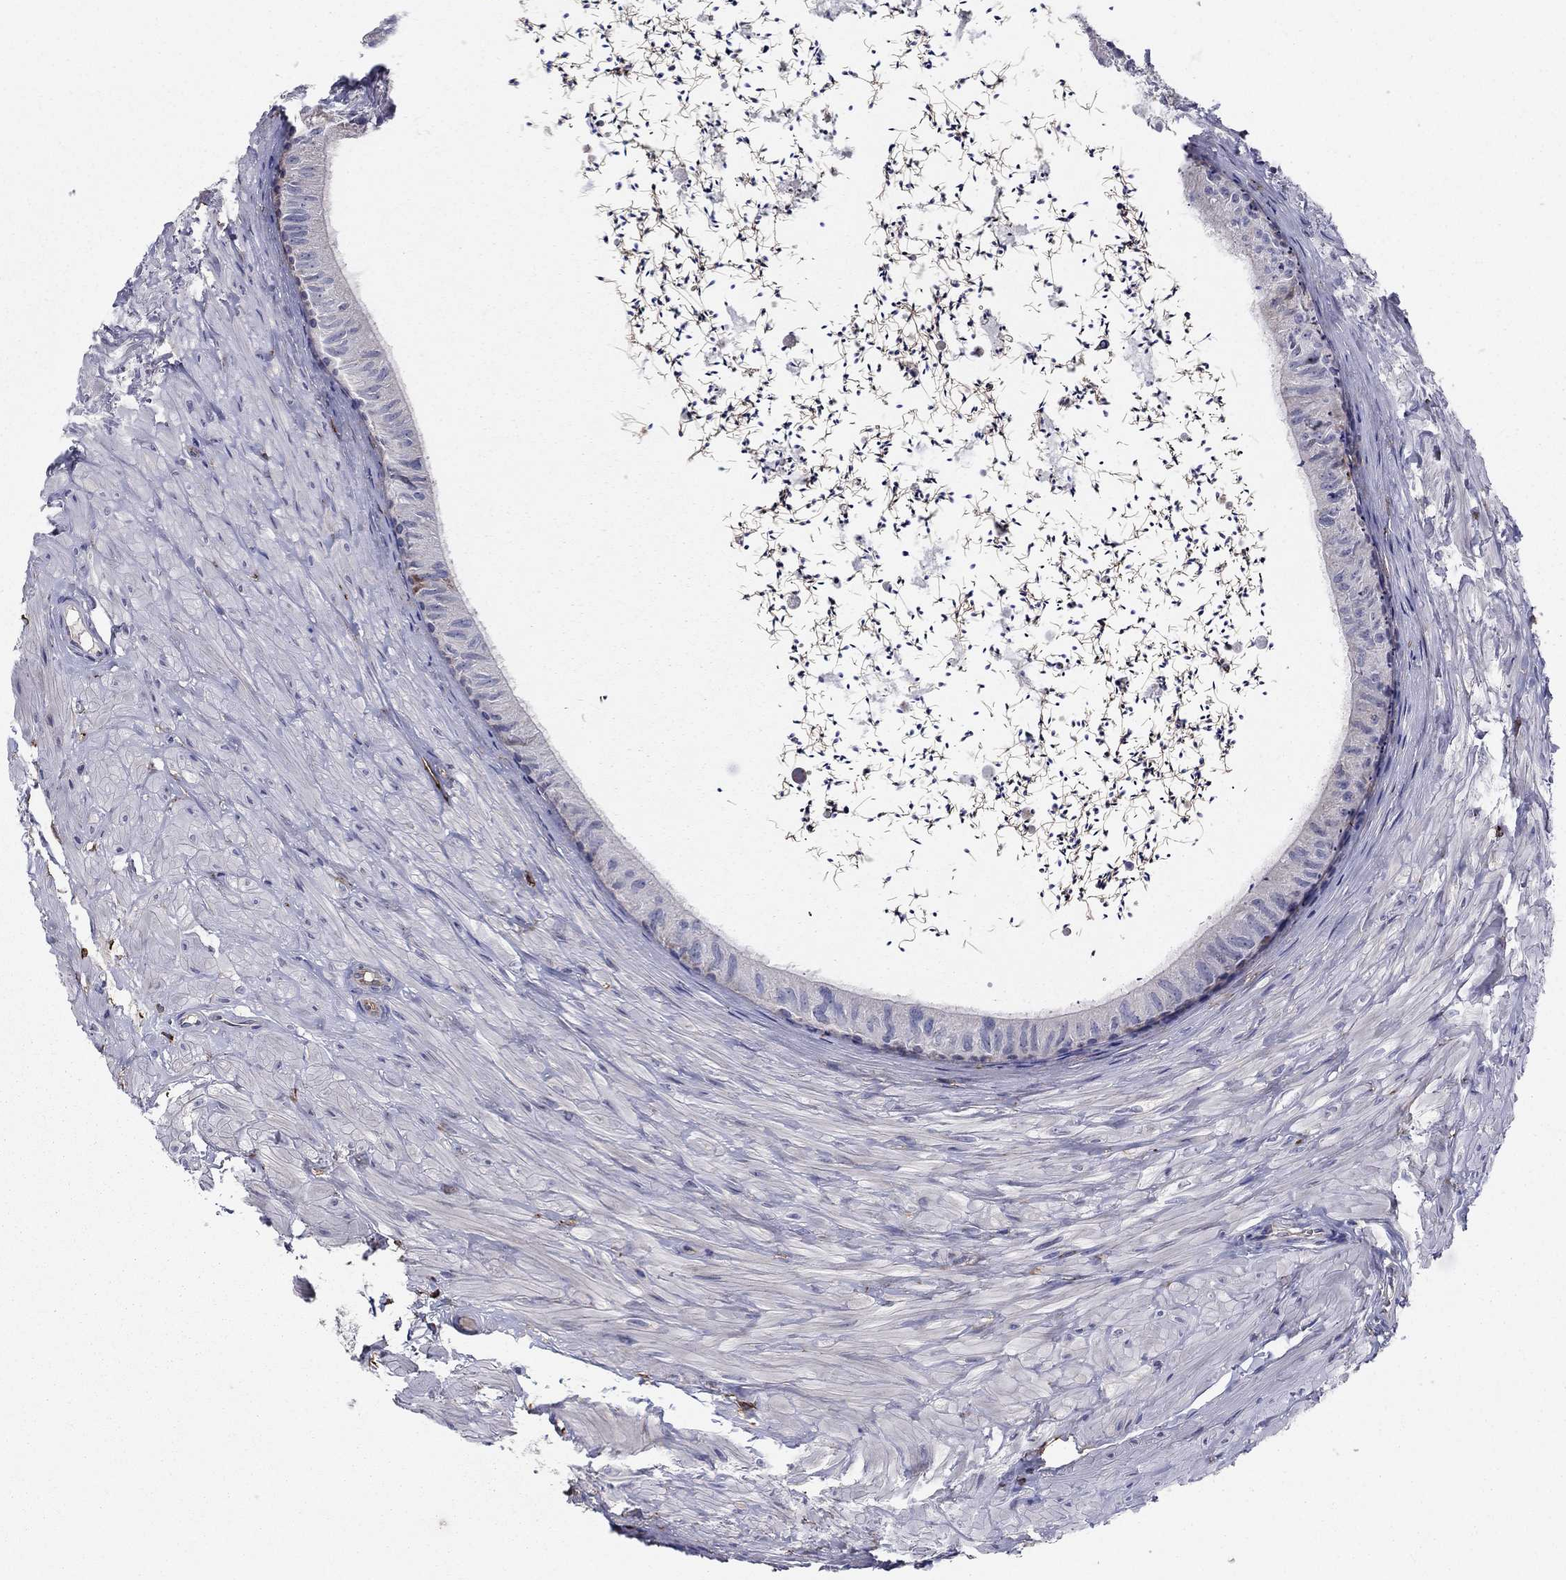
{"staining": {"intensity": "moderate", "quantity": "<25%", "location": "cytoplasmic/membranous"}, "tissue": "epididymis", "cell_type": "Glandular cells", "image_type": "normal", "snomed": [{"axis": "morphology", "description": "Normal tissue, NOS"}, {"axis": "topography", "description": "Epididymis"}], "caption": "Brown immunohistochemical staining in unremarkable epididymis shows moderate cytoplasmic/membranous positivity in about <25% of glandular cells.", "gene": "EMP2", "patient": {"sex": "male", "age": 32}}